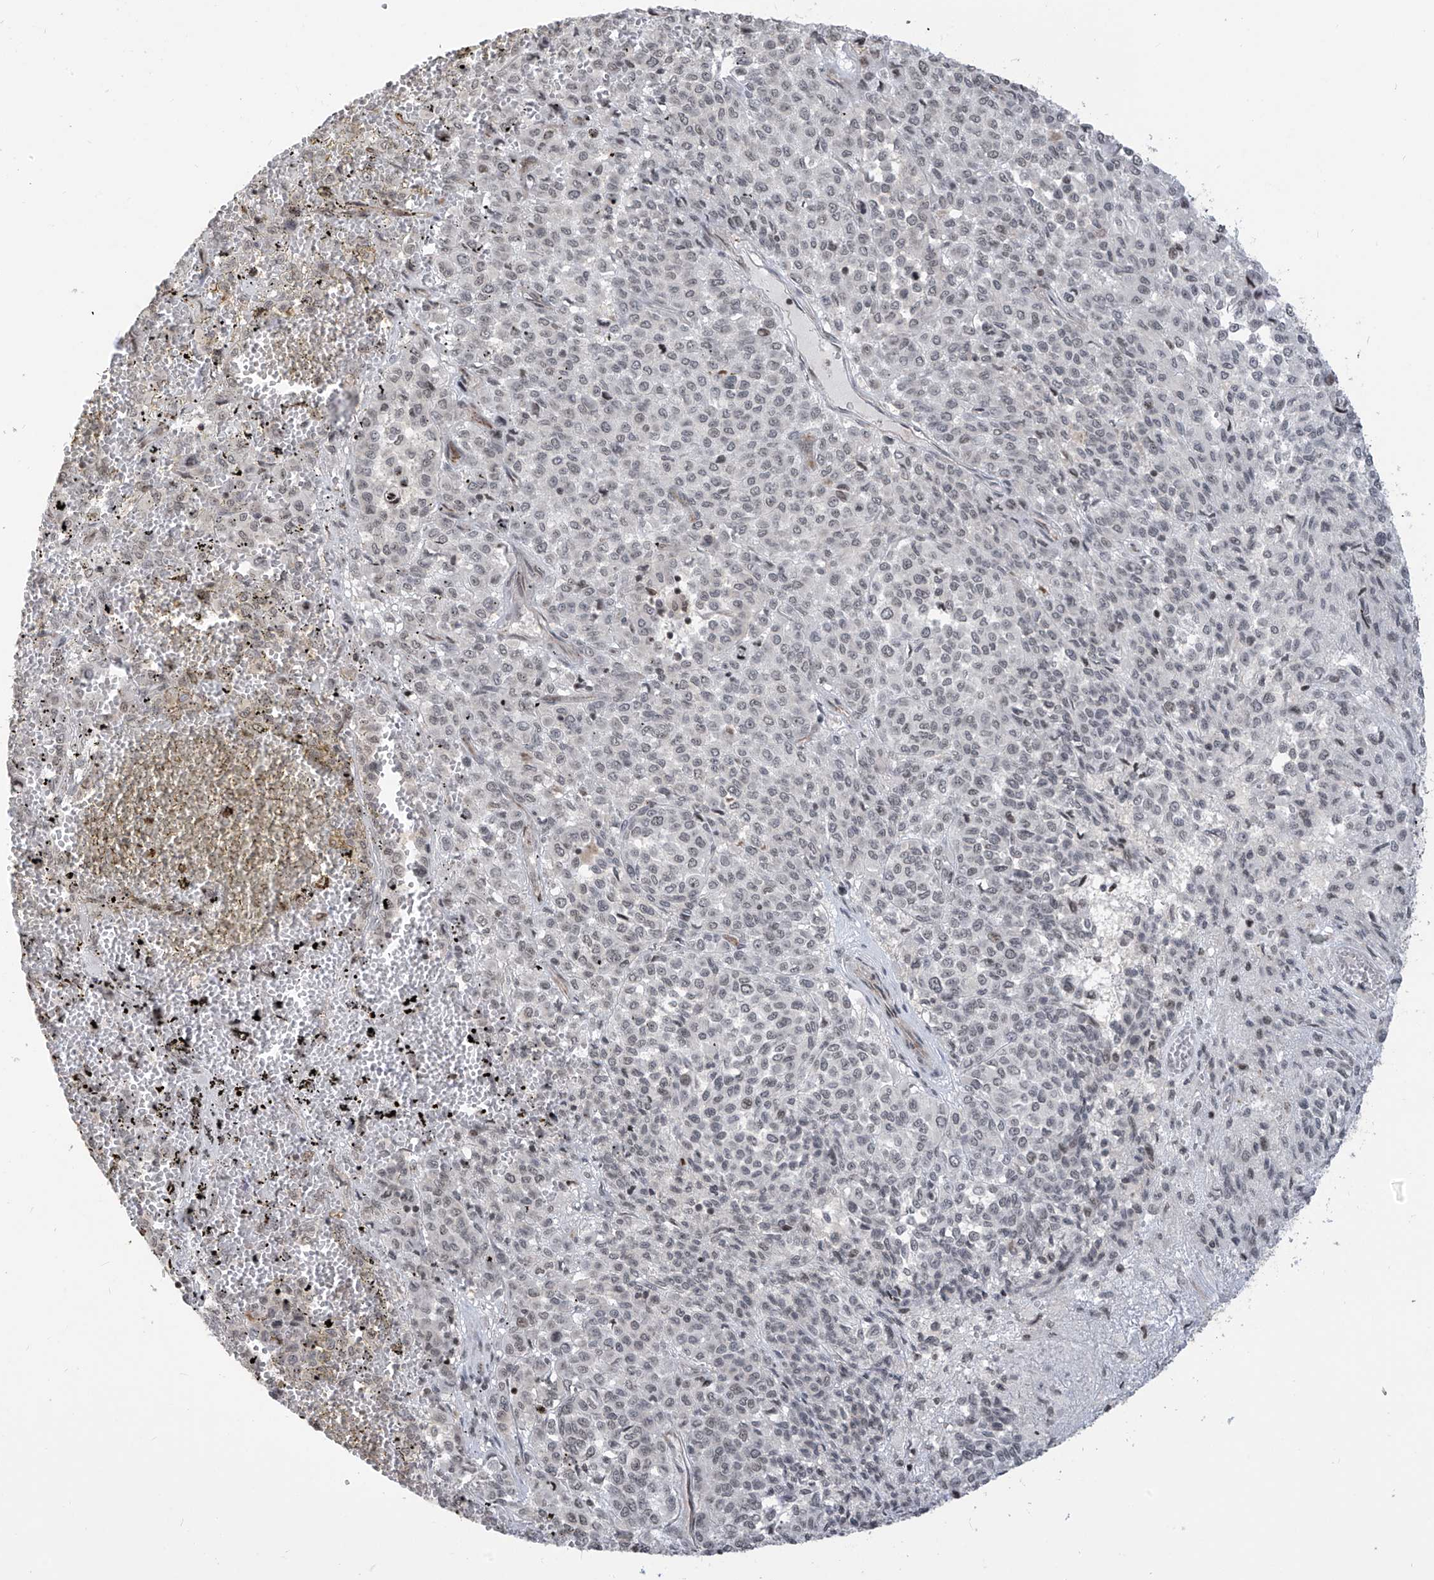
{"staining": {"intensity": "weak", "quantity": "<25%", "location": "nuclear"}, "tissue": "melanoma", "cell_type": "Tumor cells", "image_type": "cancer", "snomed": [{"axis": "morphology", "description": "Malignant melanoma, Metastatic site"}, {"axis": "topography", "description": "Pancreas"}], "caption": "Tumor cells show no significant protein expression in melanoma. Brightfield microscopy of immunohistochemistry stained with DAB (3,3'-diaminobenzidine) (brown) and hematoxylin (blue), captured at high magnification.", "gene": "METAP1D", "patient": {"sex": "female", "age": 30}}